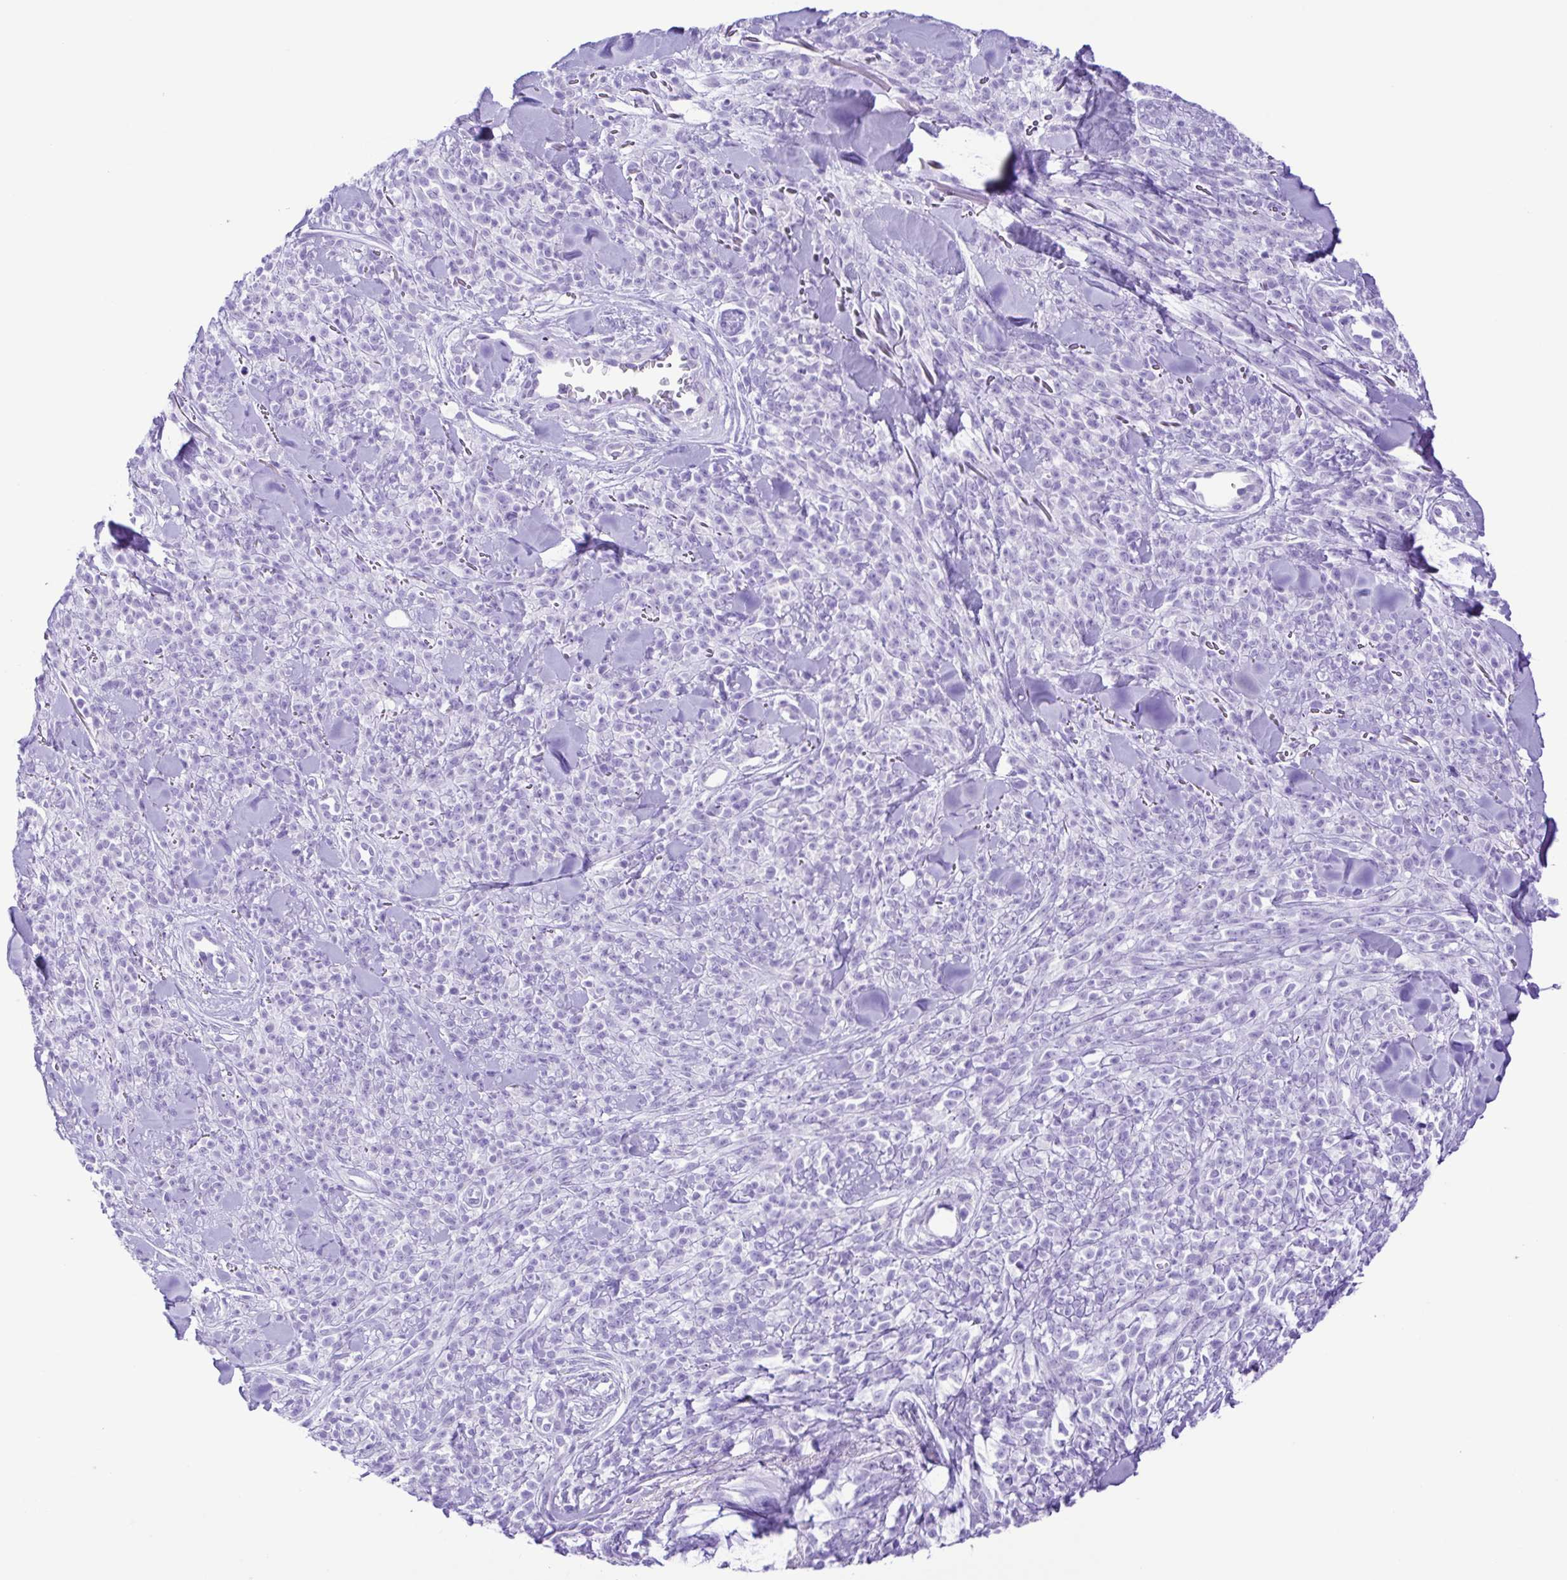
{"staining": {"intensity": "negative", "quantity": "none", "location": "none"}, "tissue": "melanoma", "cell_type": "Tumor cells", "image_type": "cancer", "snomed": [{"axis": "morphology", "description": "Malignant melanoma, NOS"}, {"axis": "topography", "description": "Skin"}, {"axis": "topography", "description": "Skin of trunk"}], "caption": "There is no significant positivity in tumor cells of melanoma.", "gene": "SYT1", "patient": {"sex": "male", "age": 74}}